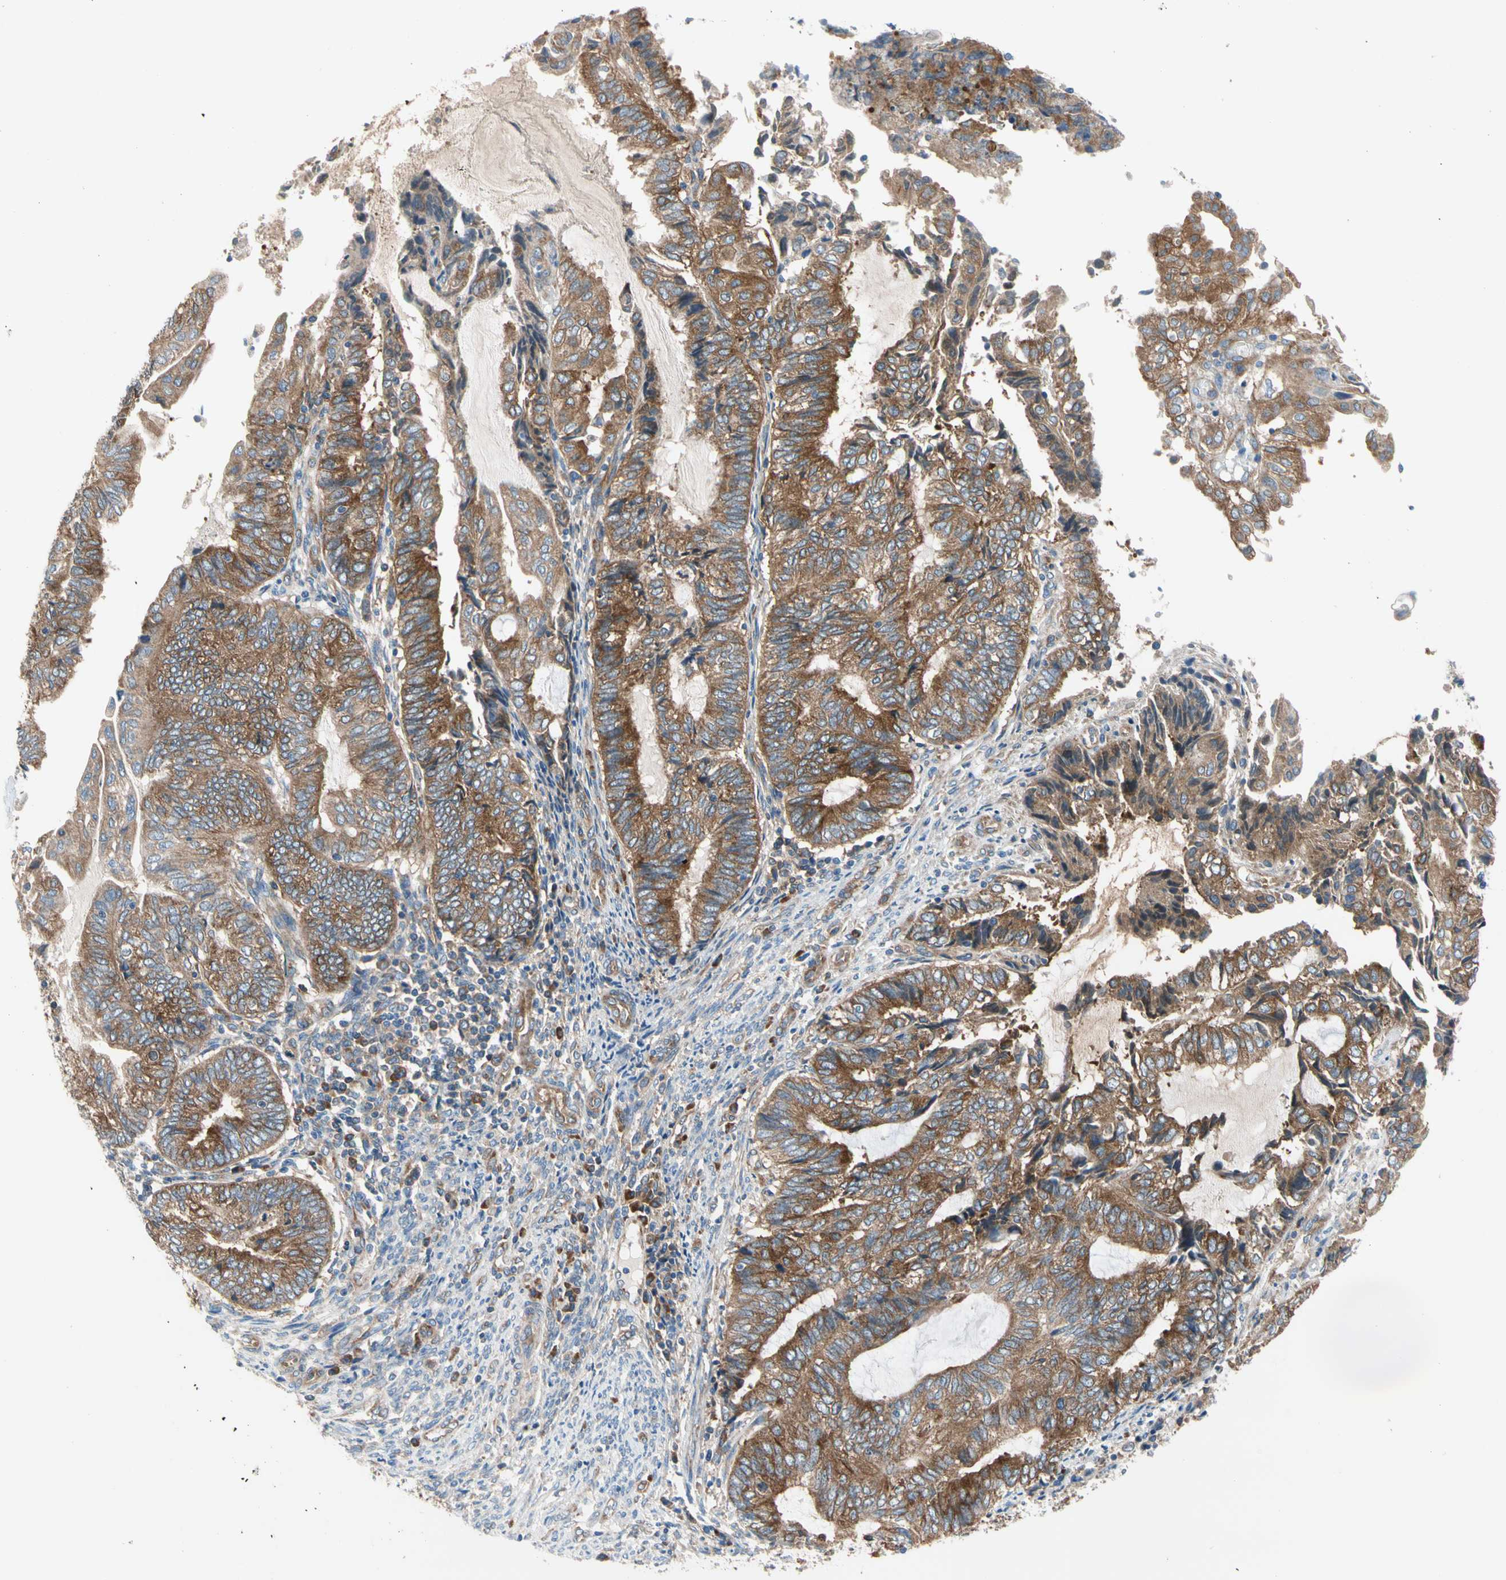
{"staining": {"intensity": "strong", "quantity": ">75%", "location": "cytoplasmic/membranous"}, "tissue": "endometrial cancer", "cell_type": "Tumor cells", "image_type": "cancer", "snomed": [{"axis": "morphology", "description": "Adenocarcinoma, NOS"}, {"axis": "topography", "description": "Uterus"}, {"axis": "topography", "description": "Endometrium"}], "caption": "This histopathology image shows IHC staining of endometrial cancer (adenocarcinoma), with high strong cytoplasmic/membranous positivity in approximately >75% of tumor cells.", "gene": "GPHN", "patient": {"sex": "female", "age": 70}}